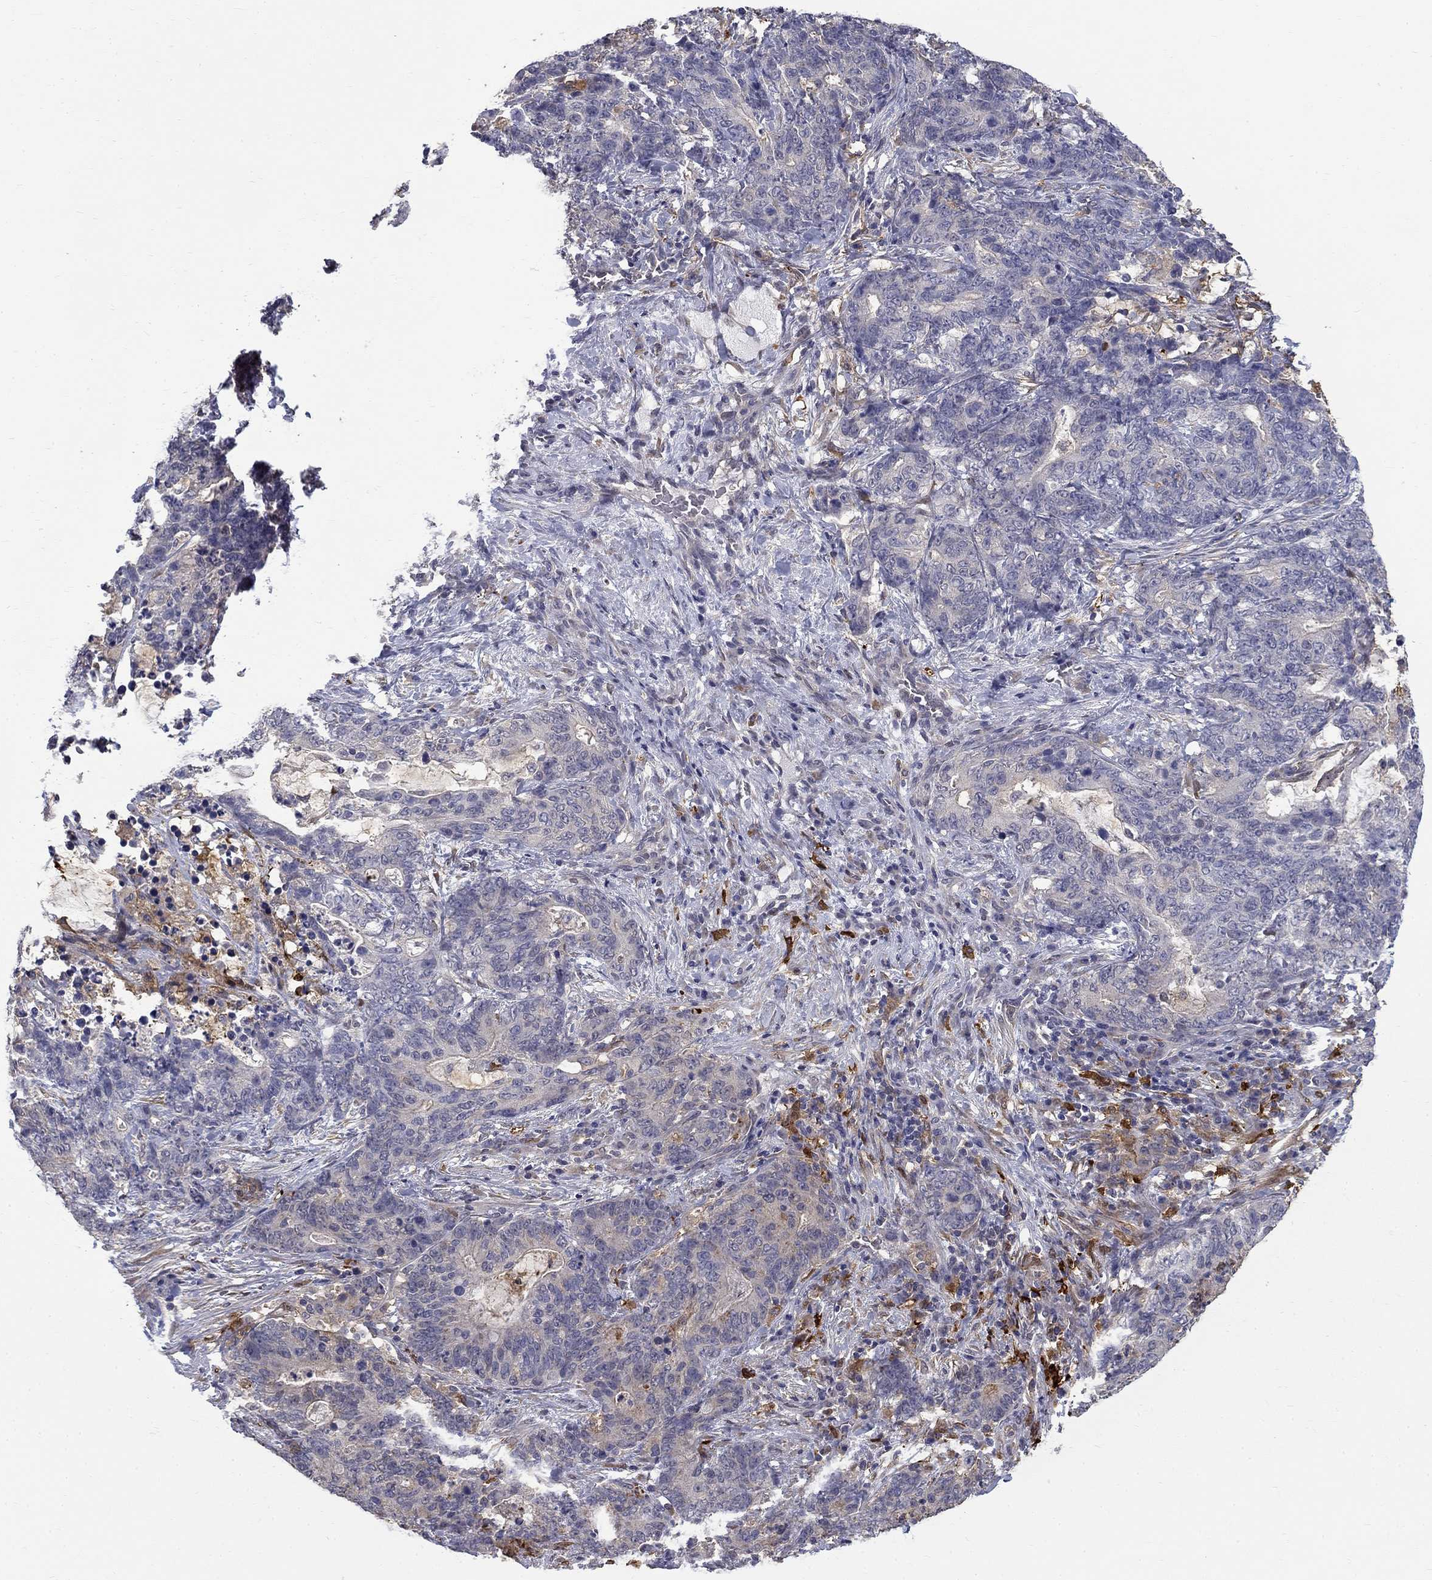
{"staining": {"intensity": "weak", "quantity": "<25%", "location": "cytoplasmic/membranous"}, "tissue": "stomach cancer", "cell_type": "Tumor cells", "image_type": "cancer", "snomed": [{"axis": "morphology", "description": "Normal tissue, NOS"}, {"axis": "morphology", "description": "Adenocarcinoma, NOS"}, {"axis": "topography", "description": "Stomach"}], "caption": "A photomicrograph of stomach cancer (adenocarcinoma) stained for a protein reveals no brown staining in tumor cells.", "gene": "PCBP3", "patient": {"sex": "female", "age": 64}}